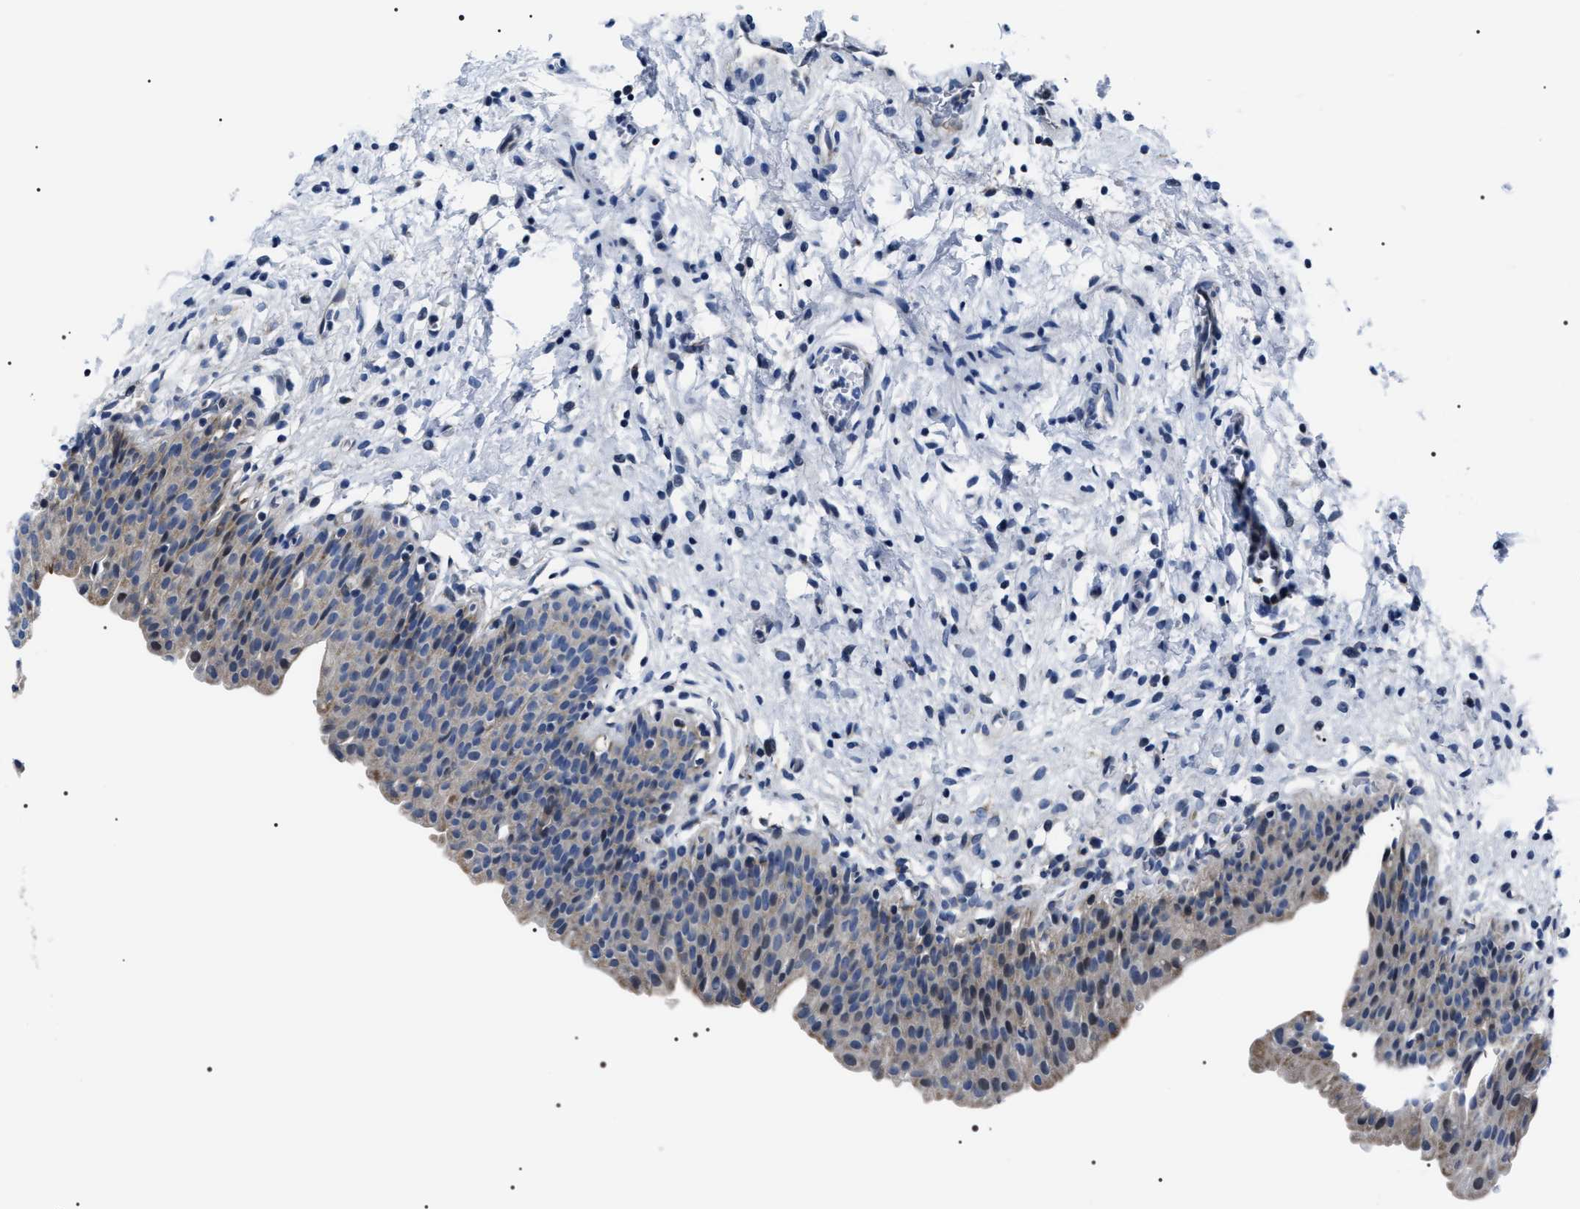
{"staining": {"intensity": "moderate", "quantity": "<25%", "location": "cytoplasmic/membranous"}, "tissue": "urinary bladder", "cell_type": "Urothelial cells", "image_type": "normal", "snomed": [{"axis": "morphology", "description": "Normal tissue, NOS"}, {"axis": "topography", "description": "Urinary bladder"}], "caption": "Immunohistochemical staining of normal human urinary bladder exhibits moderate cytoplasmic/membranous protein staining in about <25% of urothelial cells. Using DAB (brown) and hematoxylin (blue) stains, captured at high magnification using brightfield microscopy.", "gene": "NTMT1", "patient": {"sex": "male", "age": 37}}